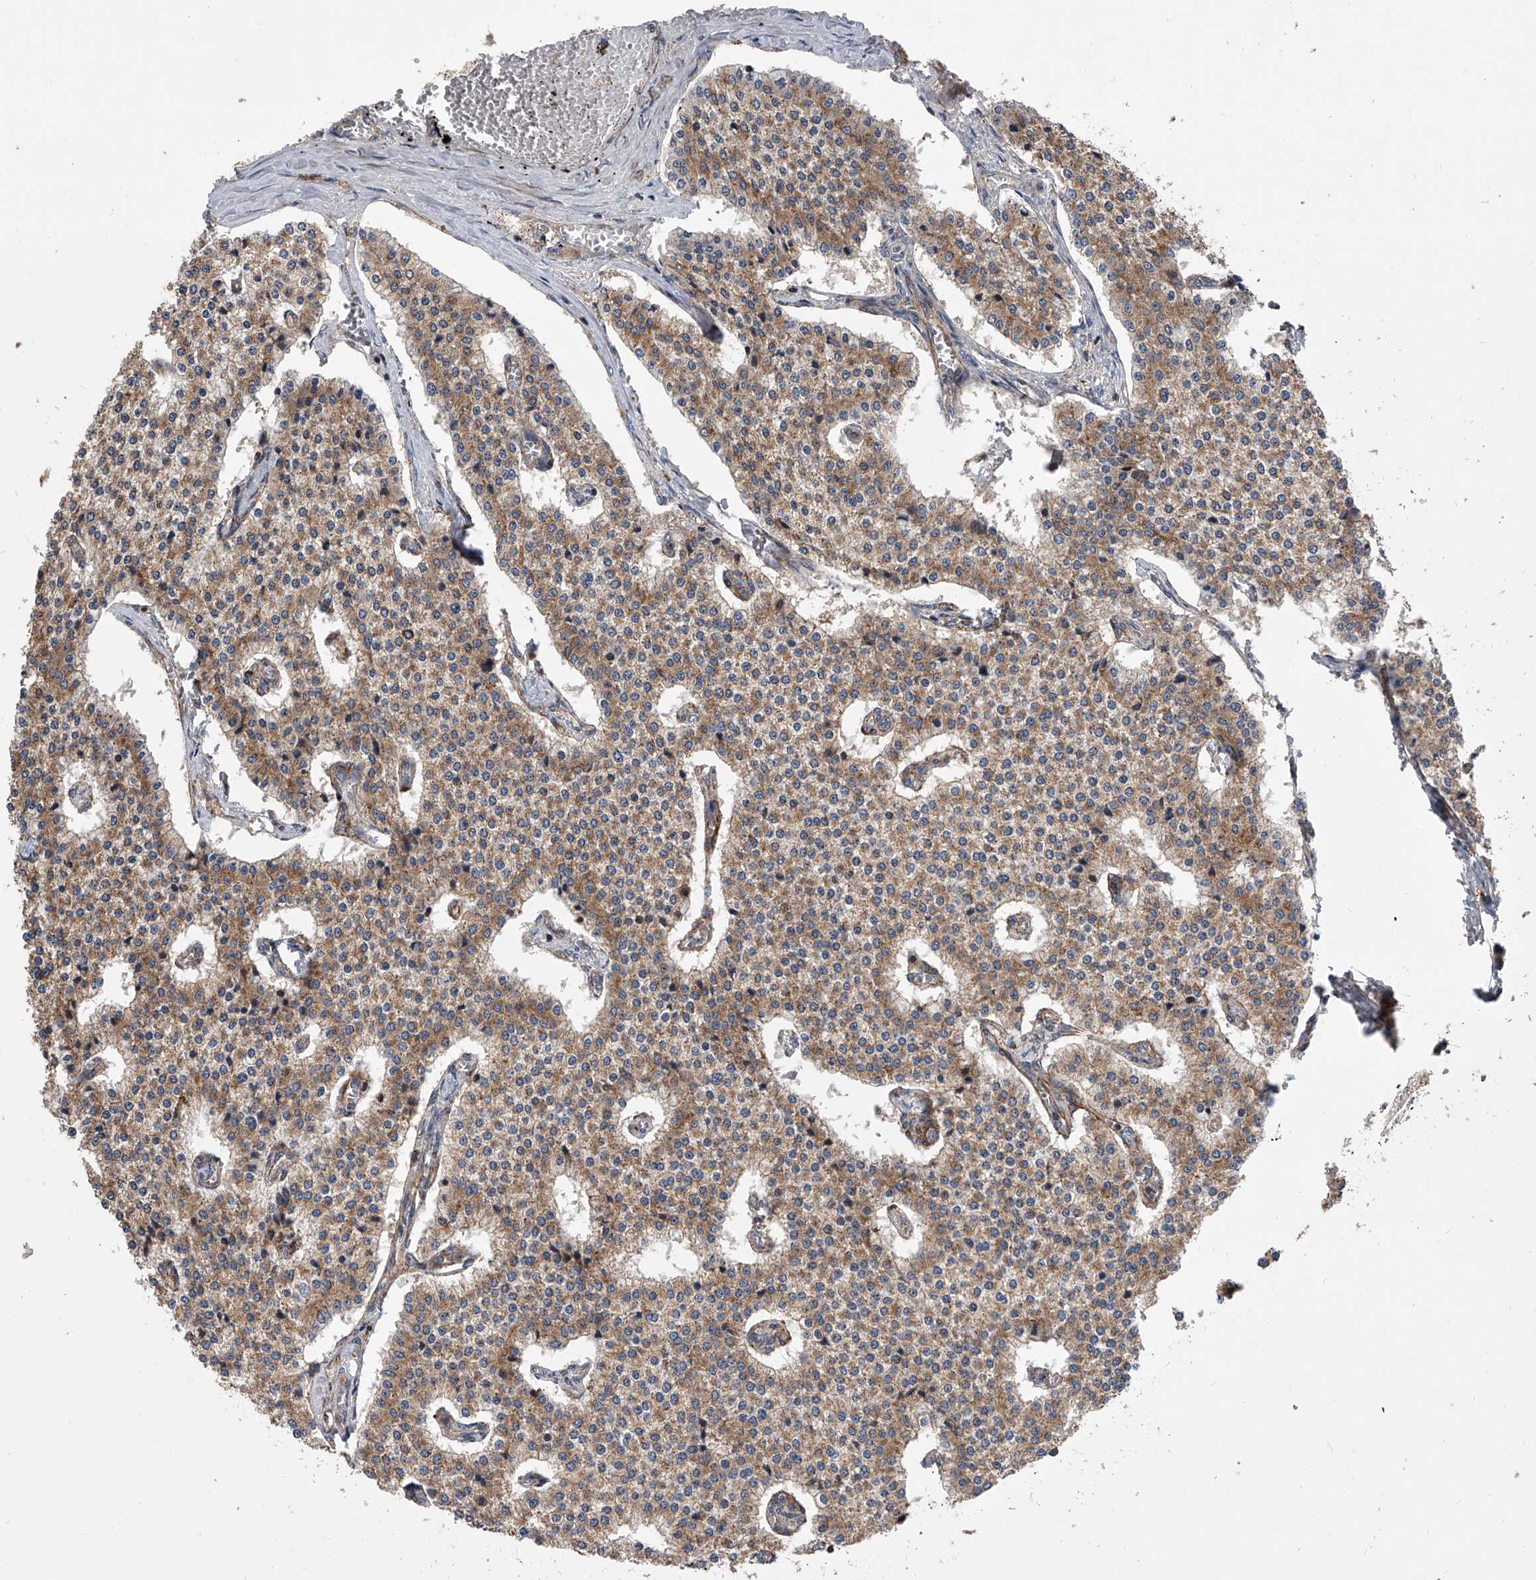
{"staining": {"intensity": "moderate", "quantity": ">75%", "location": "cytoplasmic/membranous"}, "tissue": "carcinoid", "cell_type": "Tumor cells", "image_type": "cancer", "snomed": [{"axis": "morphology", "description": "Carcinoid, malignant, NOS"}, {"axis": "topography", "description": "Colon"}], "caption": "A high-resolution histopathology image shows immunohistochemistry (IHC) staining of malignant carcinoid, which demonstrates moderate cytoplasmic/membranous expression in approximately >75% of tumor cells.", "gene": "USP47", "patient": {"sex": "female", "age": 52}}